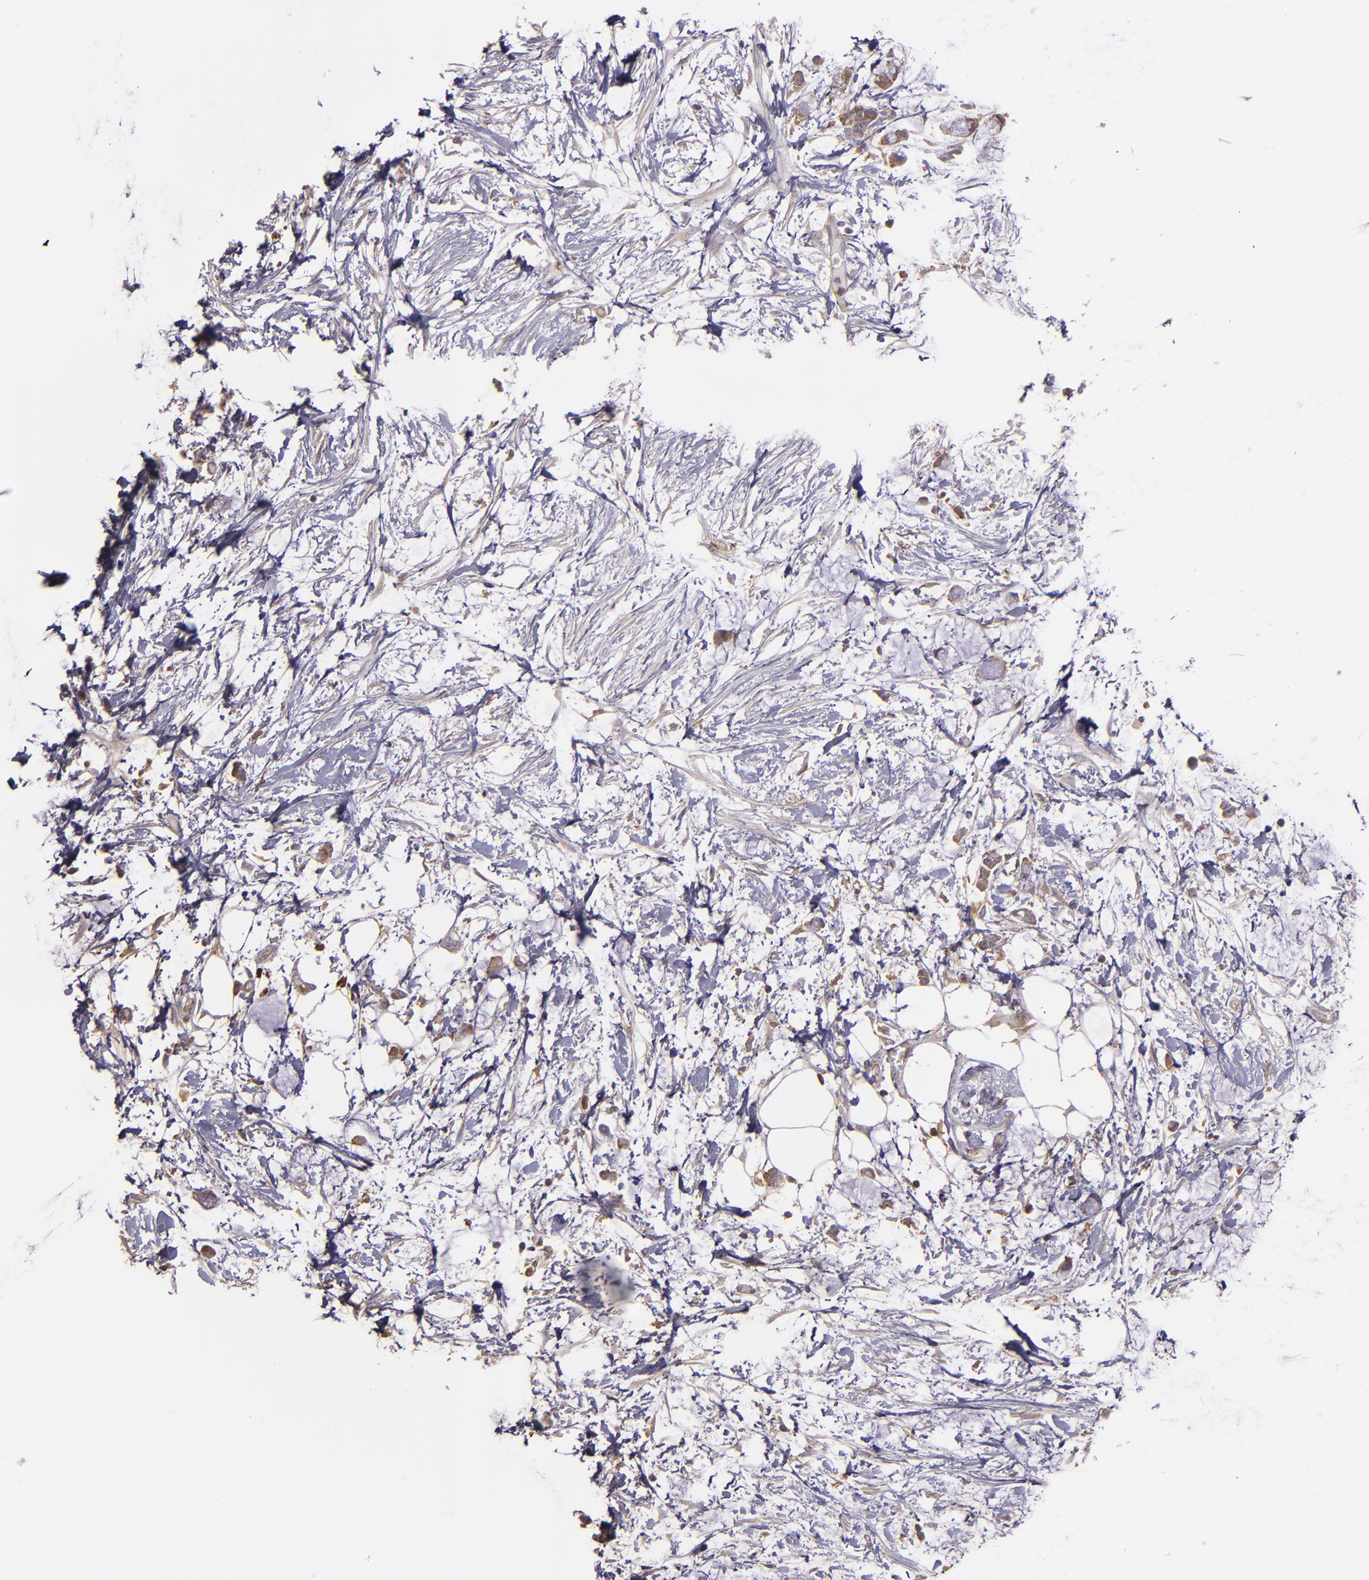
{"staining": {"intensity": "moderate", "quantity": ">75%", "location": "cytoplasmic/membranous"}, "tissue": "colorectal cancer", "cell_type": "Tumor cells", "image_type": "cancer", "snomed": [{"axis": "morphology", "description": "Normal tissue, NOS"}, {"axis": "morphology", "description": "Adenocarcinoma, NOS"}, {"axis": "topography", "description": "Colon"}, {"axis": "topography", "description": "Peripheral nerve tissue"}], "caption": "High-magnification brightfield microscopy of adenocarcinoma (colorectal) stained with DAB (3,3'-diaminobenzidine) (brown) and counterstained with hematoxylin (blue). tumor cells exhibit moderate cytoplasmic/membranous expression is present in about>75% of cells.", "gene": "ECE1", "patient": {"sex": "male", "age": 14}}